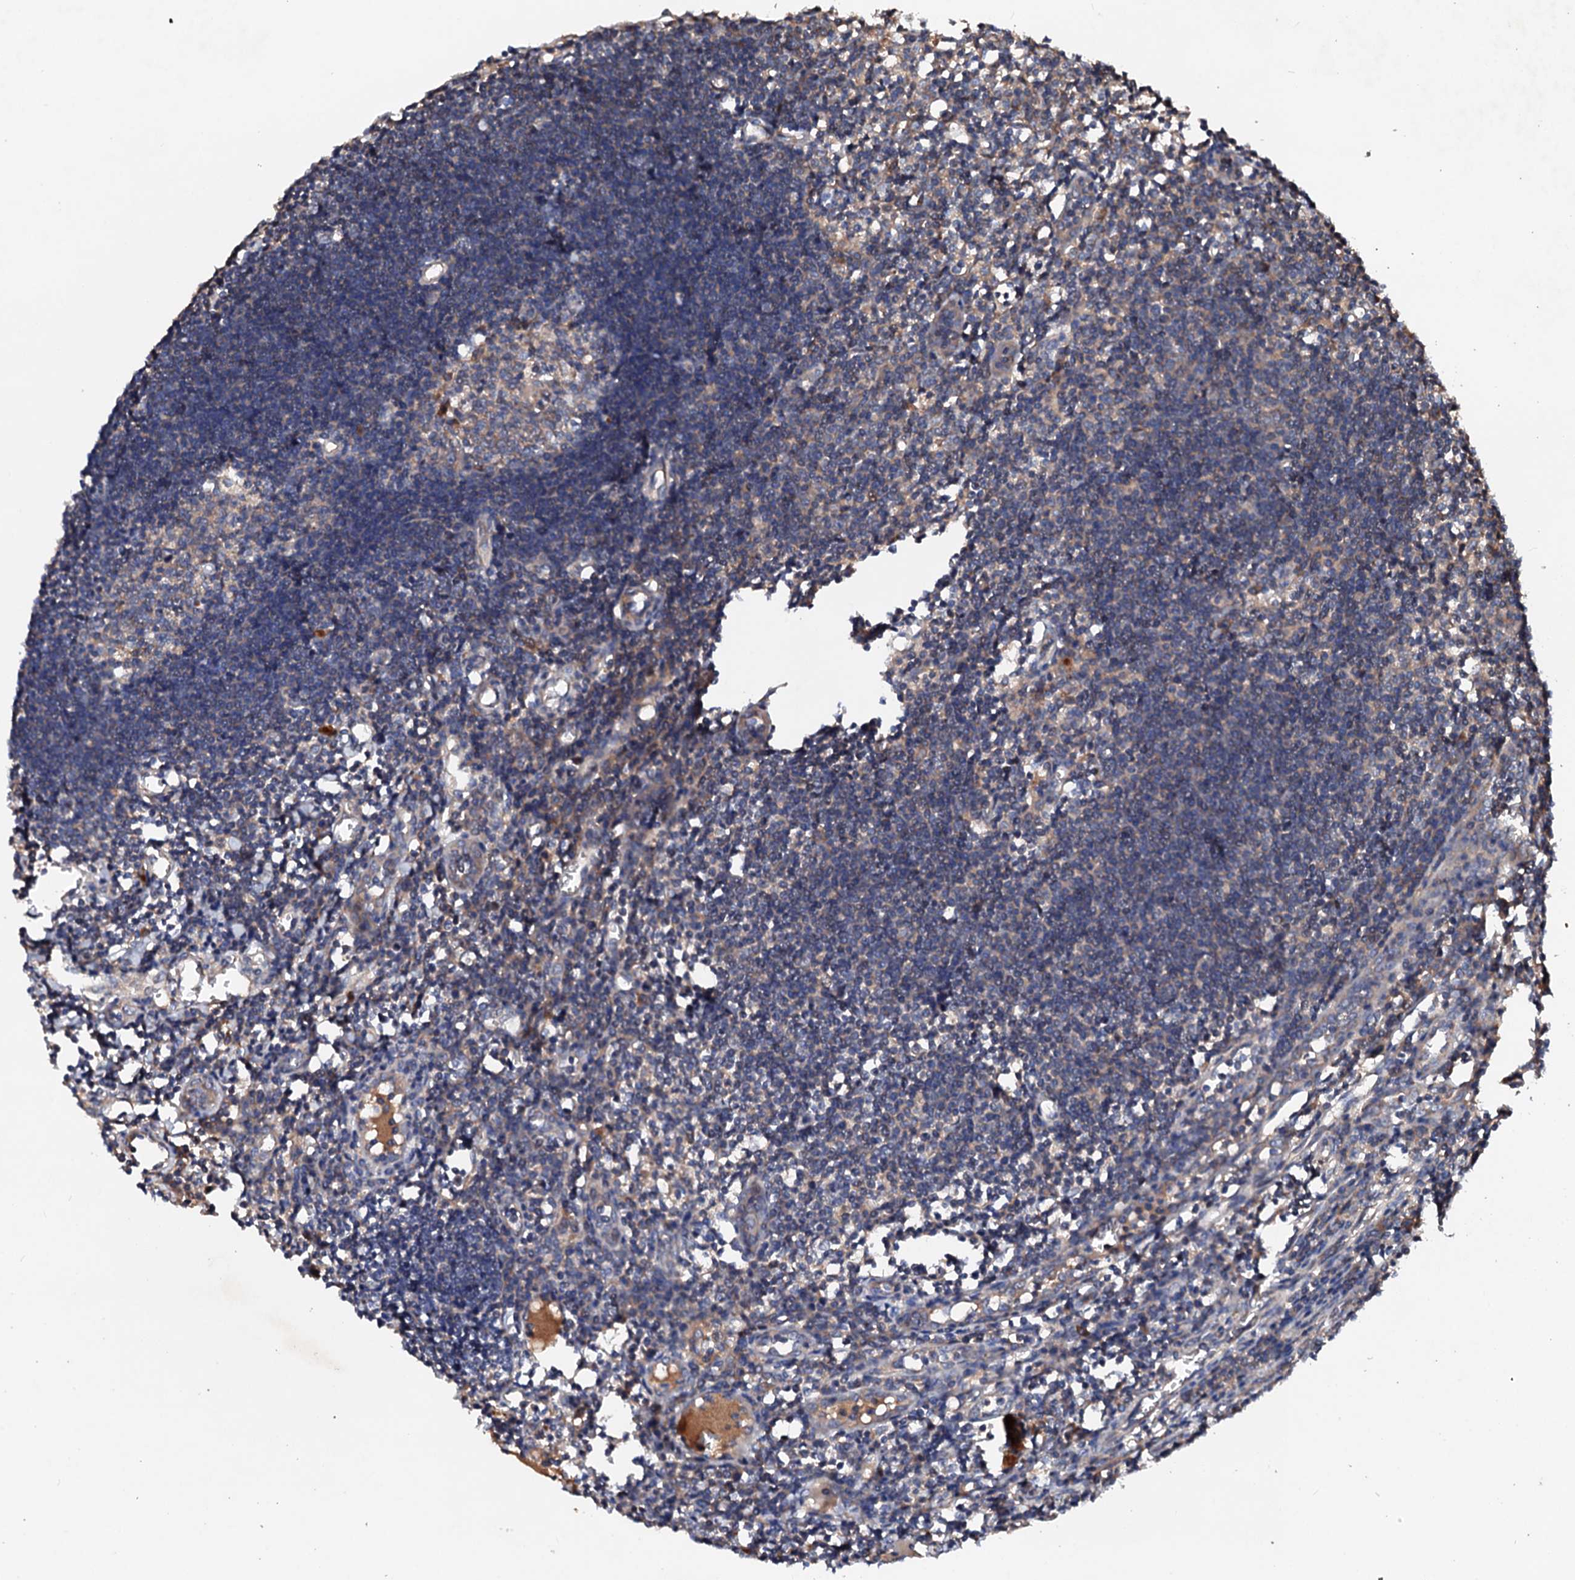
{"staining": {"intensity": "moderate", "quantity": "<25%", "location": "cytoplasmic/membranous"}, "tissue": "lymph node", "cell_type": "Germinal center cells", "image_type": "normal", "snomed": [{"axis": "morphology", "description": "Normal tissue, NOS"}, {"axis": "morphology", "description": "Malignant melanoma, Metastatic site"}, {"axis": "topography", "description": "Lymph node"}], "caption": "This is a photomicrograph of immunohistochemistry (IHC) staining of benign lymph node, which shows moderate expression in the cytoplasmic/membranous of germinal center cells.", "gene": "EXTL1", "patient": {"sex": "male", "age": 41}}